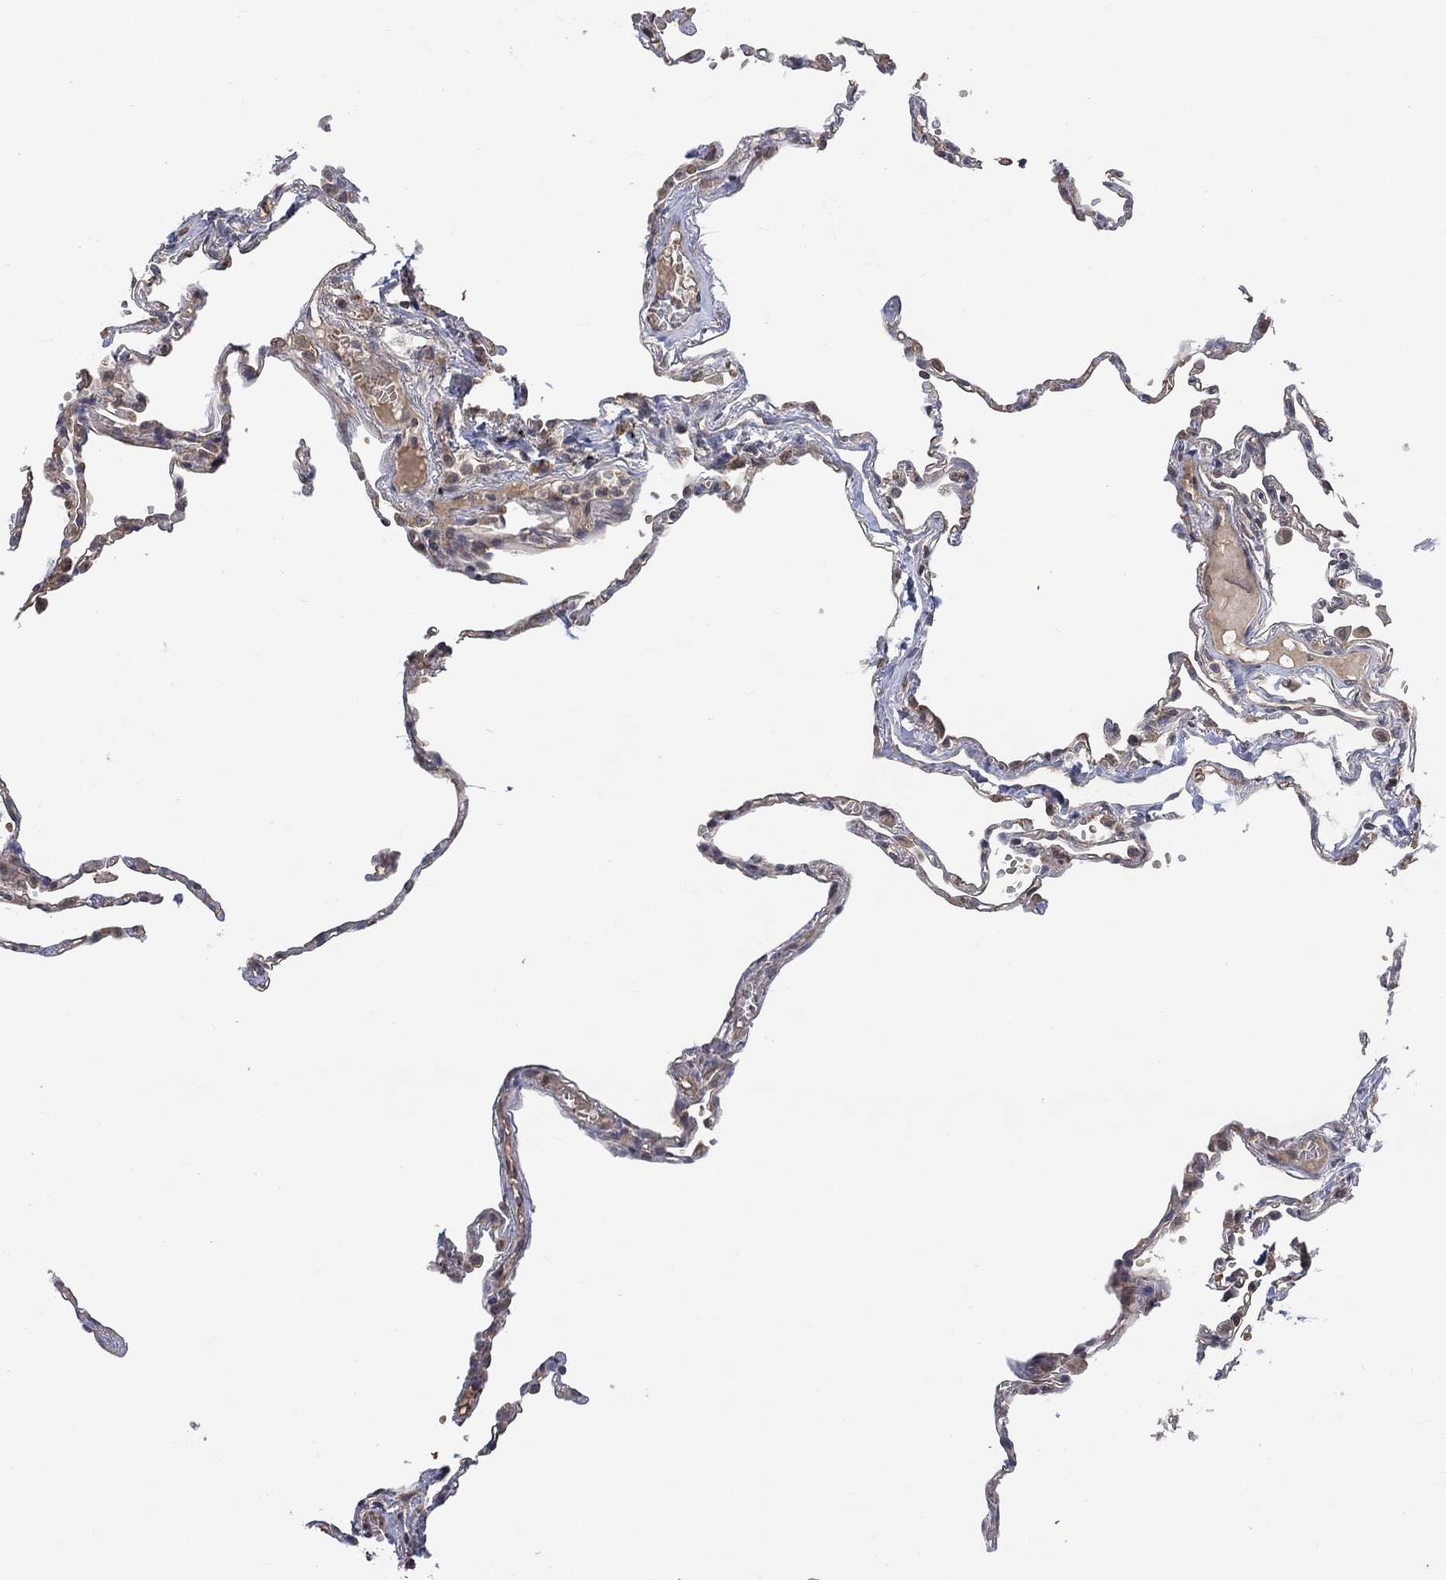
{"staining": {"intensity": "weak", "quantity": "<25%", "location": "cytoplasmic/membranous"}, "tissue": "lung", "cell_type": "Alveolar cells", "image_type": "normal", "snomed": [{"axis": "morphology", "description": "Normal tissue, NOS"}, {"axis": "topography", "description": "Lung"}], "caption": "This histopathology image is of benign lung stained with immunohistochemistry (IHC) to label a protein in brown with the nuclei are counter-stained blue. There is no expression in alveolar cells.", "gene": "GRIN2D", "patient": {"sex": "male", "age": 78}}